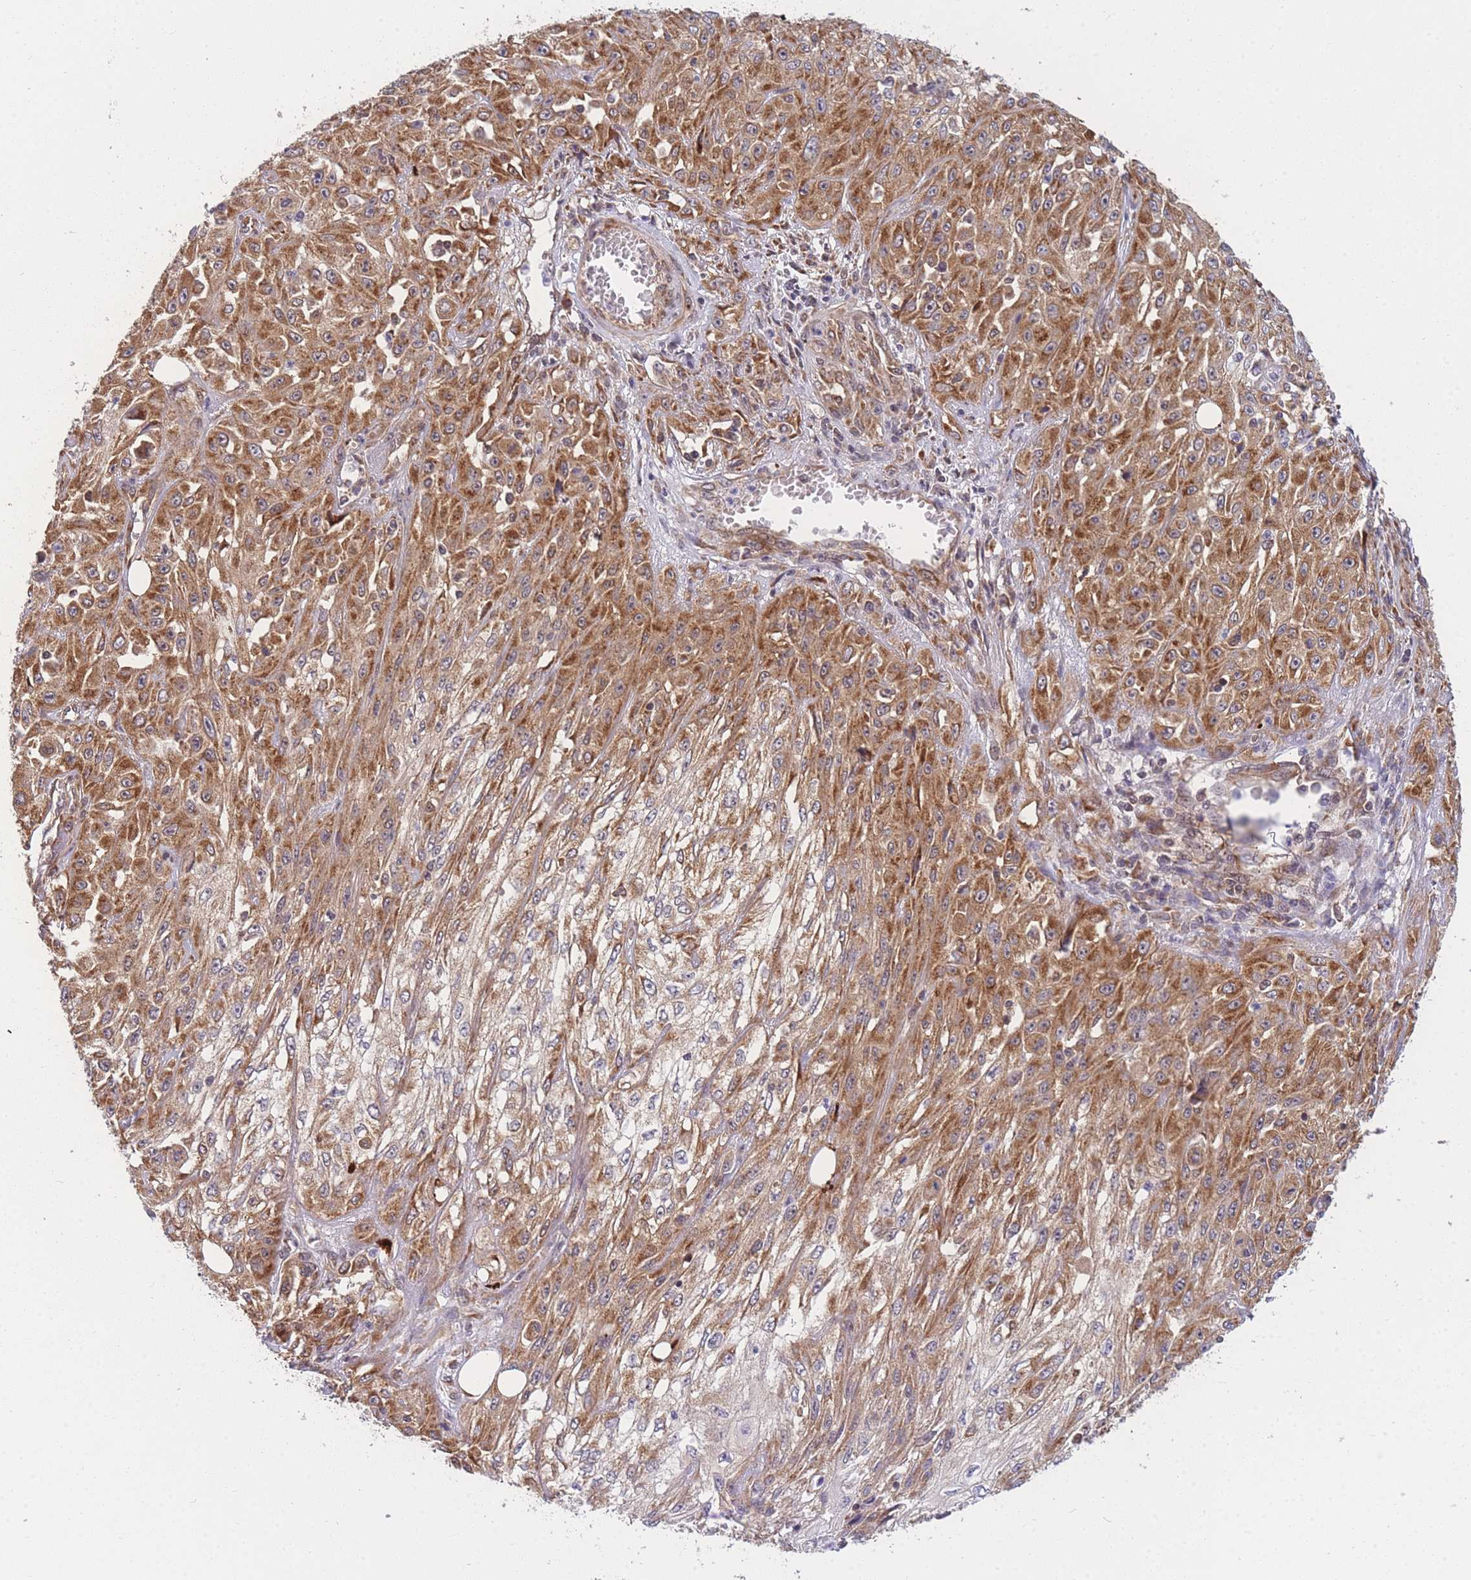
{"staining": {"intensity": "moderate", "quantity": "25%-75%", "location": "cytoplasmic/membranous"}, "tissue": "skin cancer", "cell_type": "Tumor cells", "image_type": "cancer", "snomed": [{"axis": "morphology", "description": "Squamous cell carcinoma, NOS"}, {"axis": "morphology", "description": "Squamous cell carcinoma, metastatic, NOS"}, {"axis": "topography", "description": "Skin"}, {"axis": "topography", "description": "Lymph node"}], "caption": "An image of human metastatic squamous cell carcinoma (skin) stained for a protein demonstrates moderate cytoplasmic/membranous brown staining in tumor cells. The protein is stained brown, and the nuclei are stained in blue (DAB IHC with brightfield microscopy, high magnification).", "gene": "MRPL23", "patient": {"sex": "male", "age": 75}}